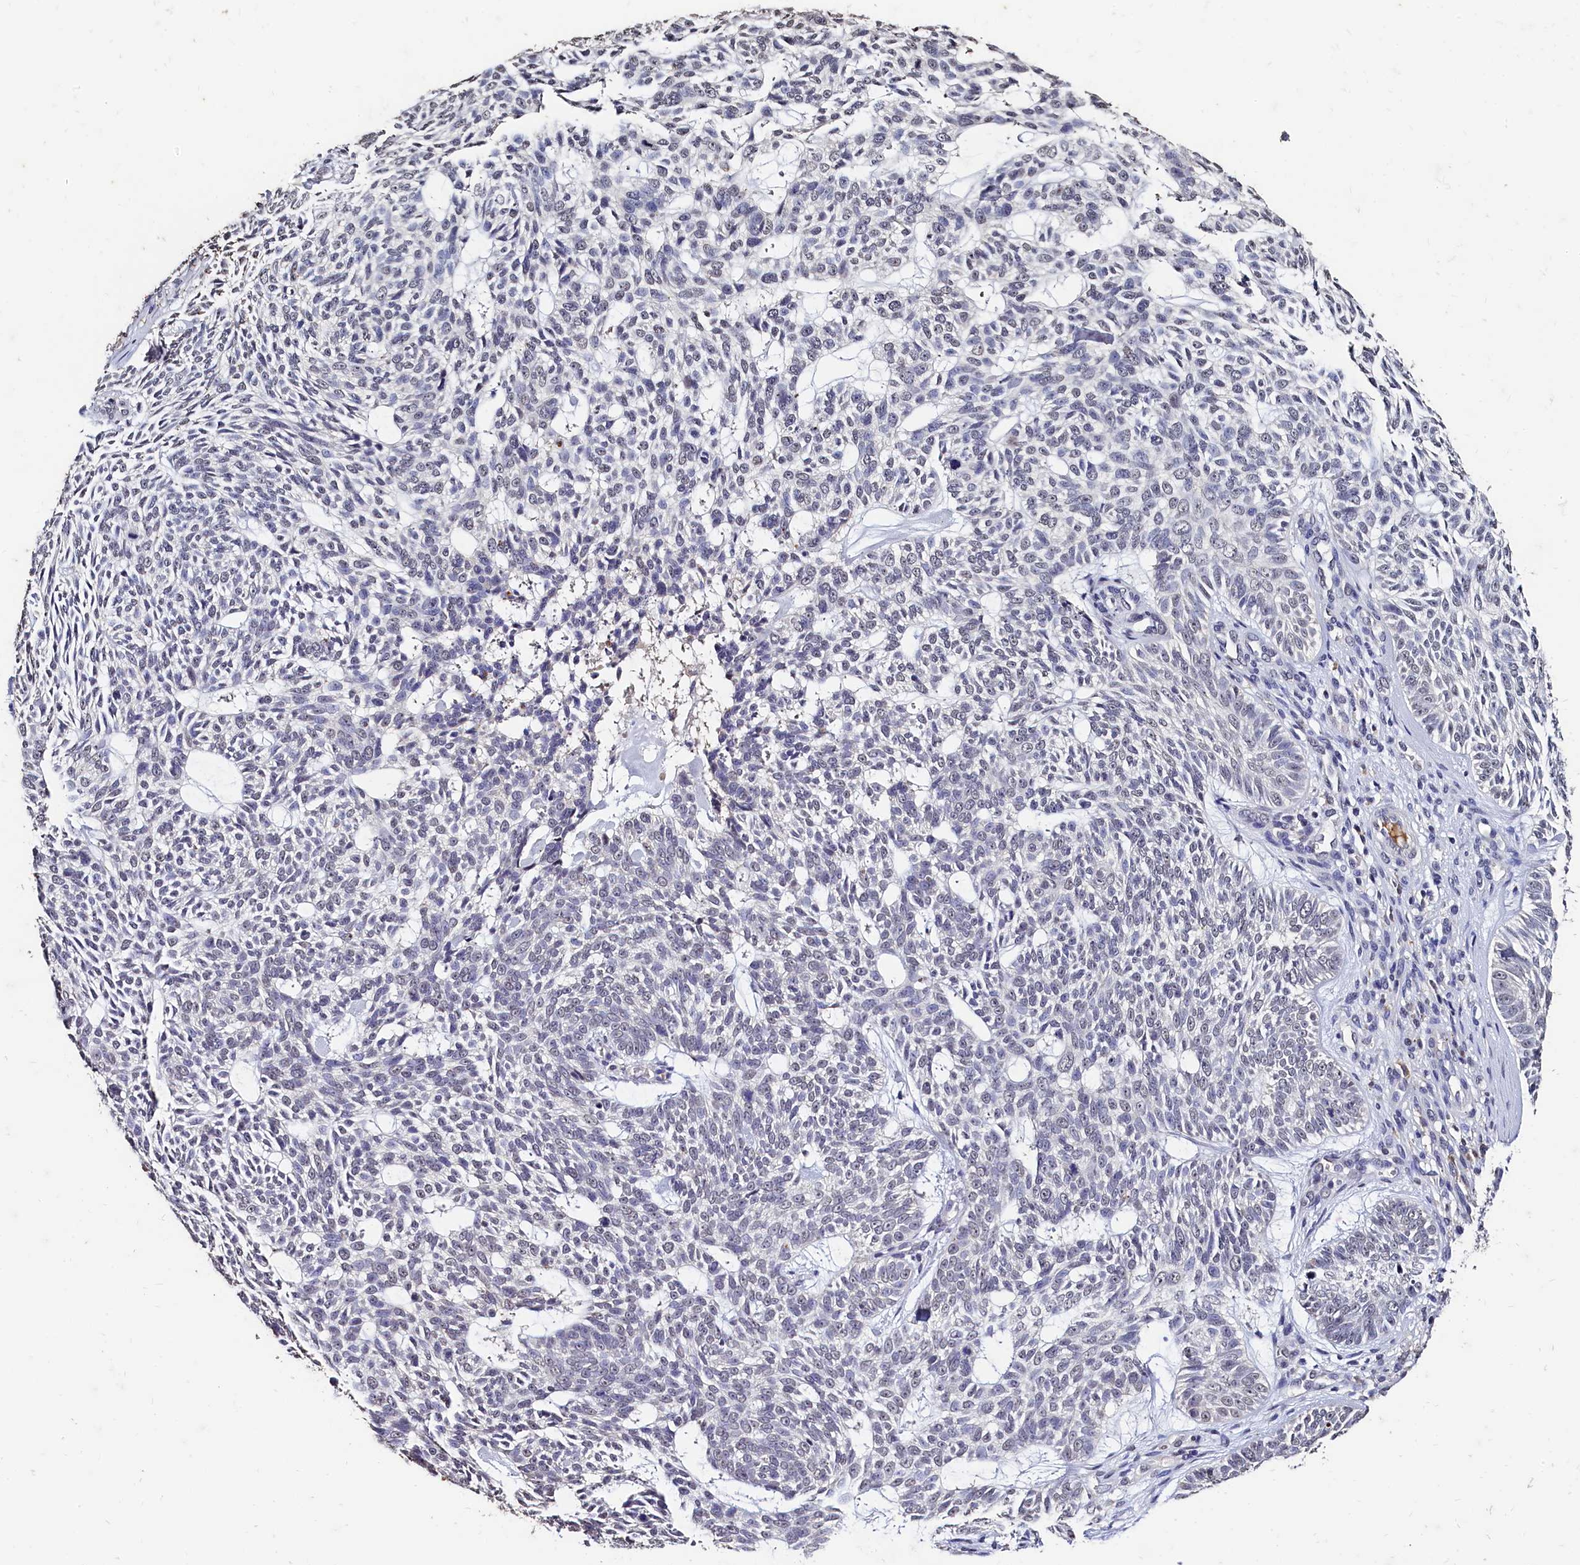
{"staining": {"intensity": "negative", "quantity": "none", "location": "none"}, "tissue": "skin cancer", "cell_type": "Tumor cells", "image_type": "cancer", "snomed": [{"axis": "morphology", "description": "Basal cell carcinoma"}, {"axis": "topography", "description": "Skin"}], "caption": "An IHC micrograph of skin cancer is shown. There is no staining in tumor cells of skin cancer.", "gene": "CSTPP1", "patient": {"sex": "male", "age": 75}}